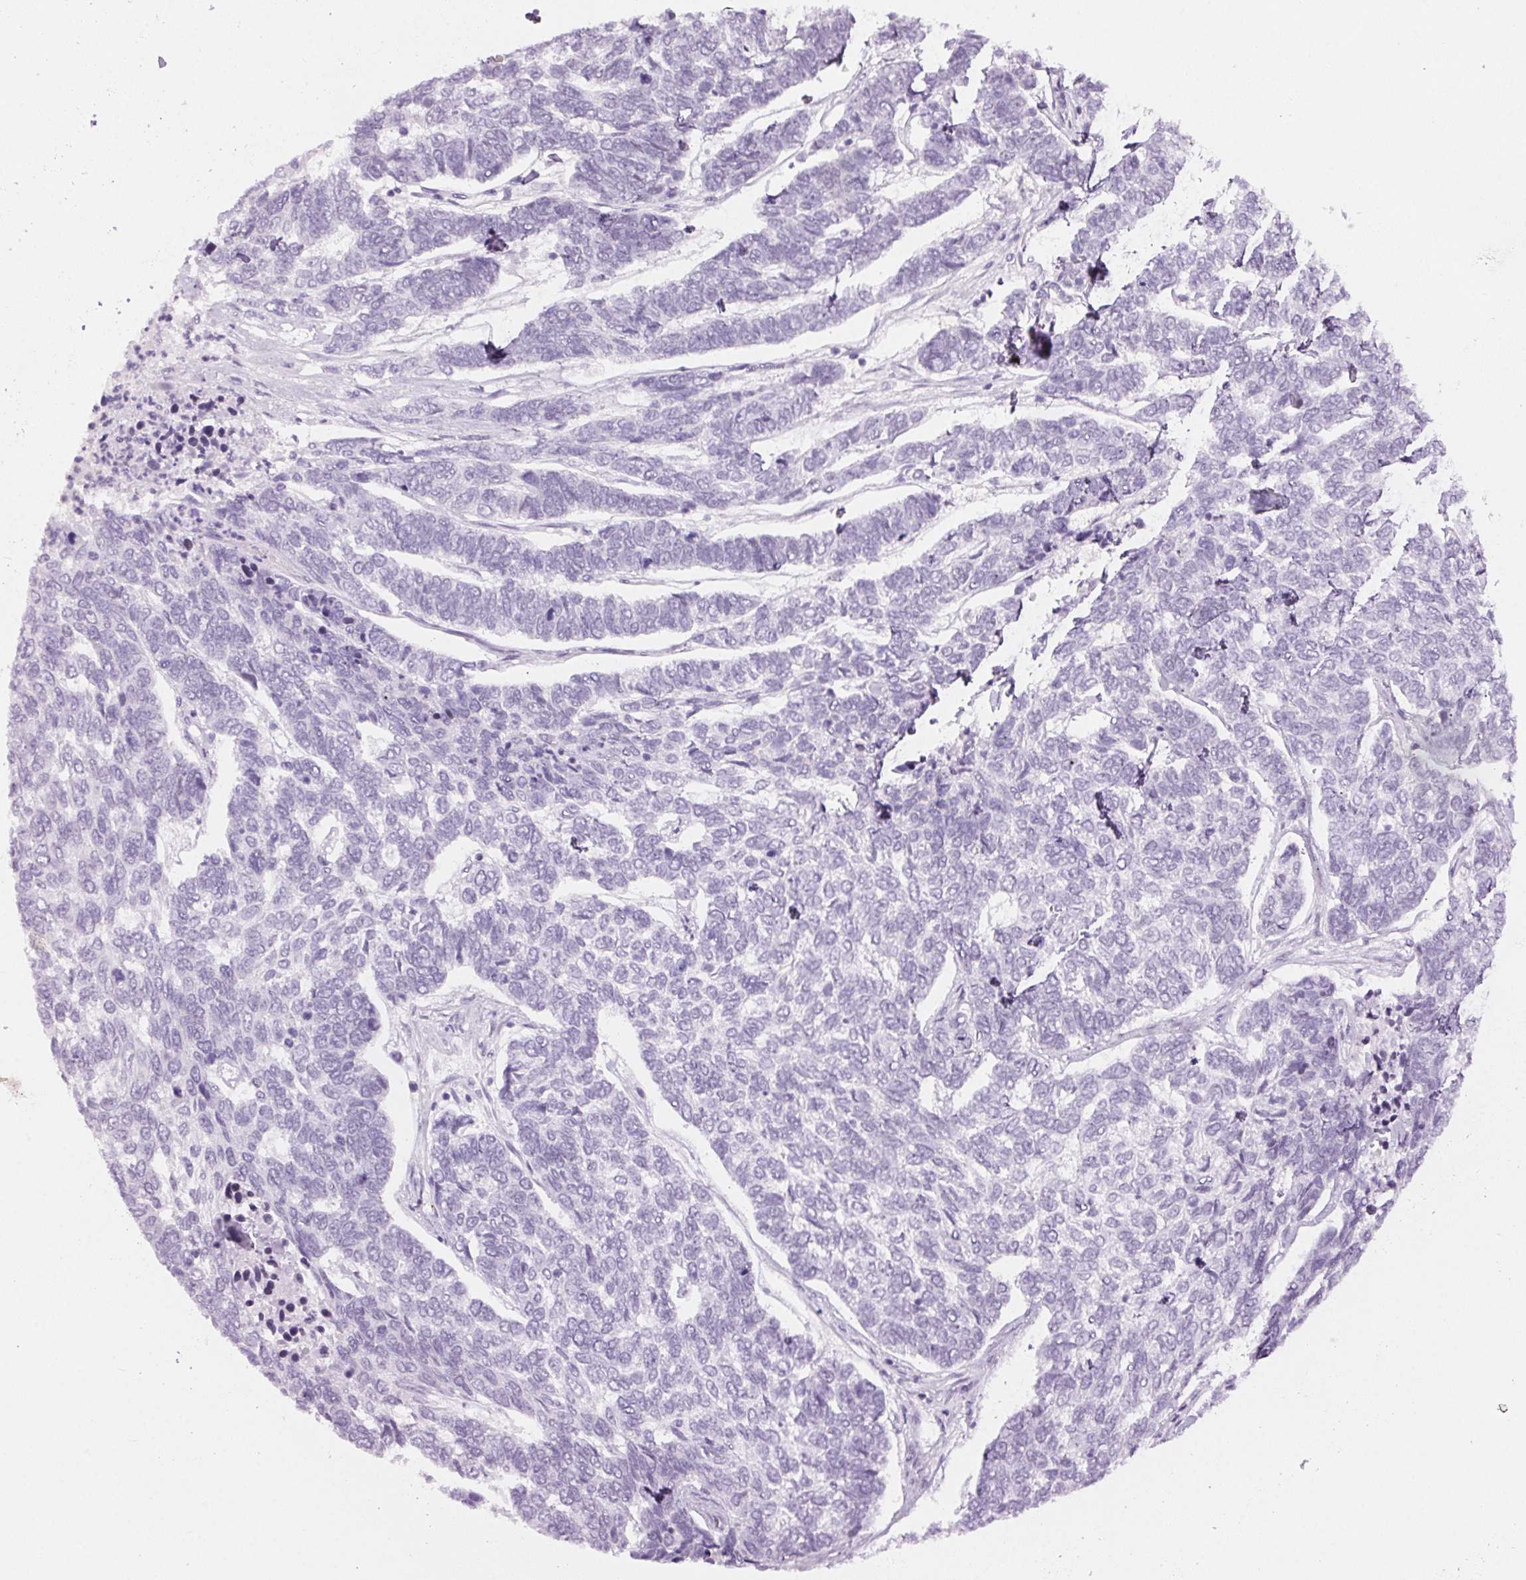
{"staining": {"intensity": "negative", "quantity": "none", "location": "none"}, "tissue": "skin cancer", "cell_type": "Tumor cells", "image_type": "cancer", "snomed": [{"axis": "morphology", "description": "Basal cell carcinoma"}, {"axis": "topography", "description": "Skin"}], "caption": "Skin cancer was stained to show a protein in brown. There is no significant positivity in tumor cells.", "gene": "BEND2", "patient": {"sex": "female", "age": 65}}